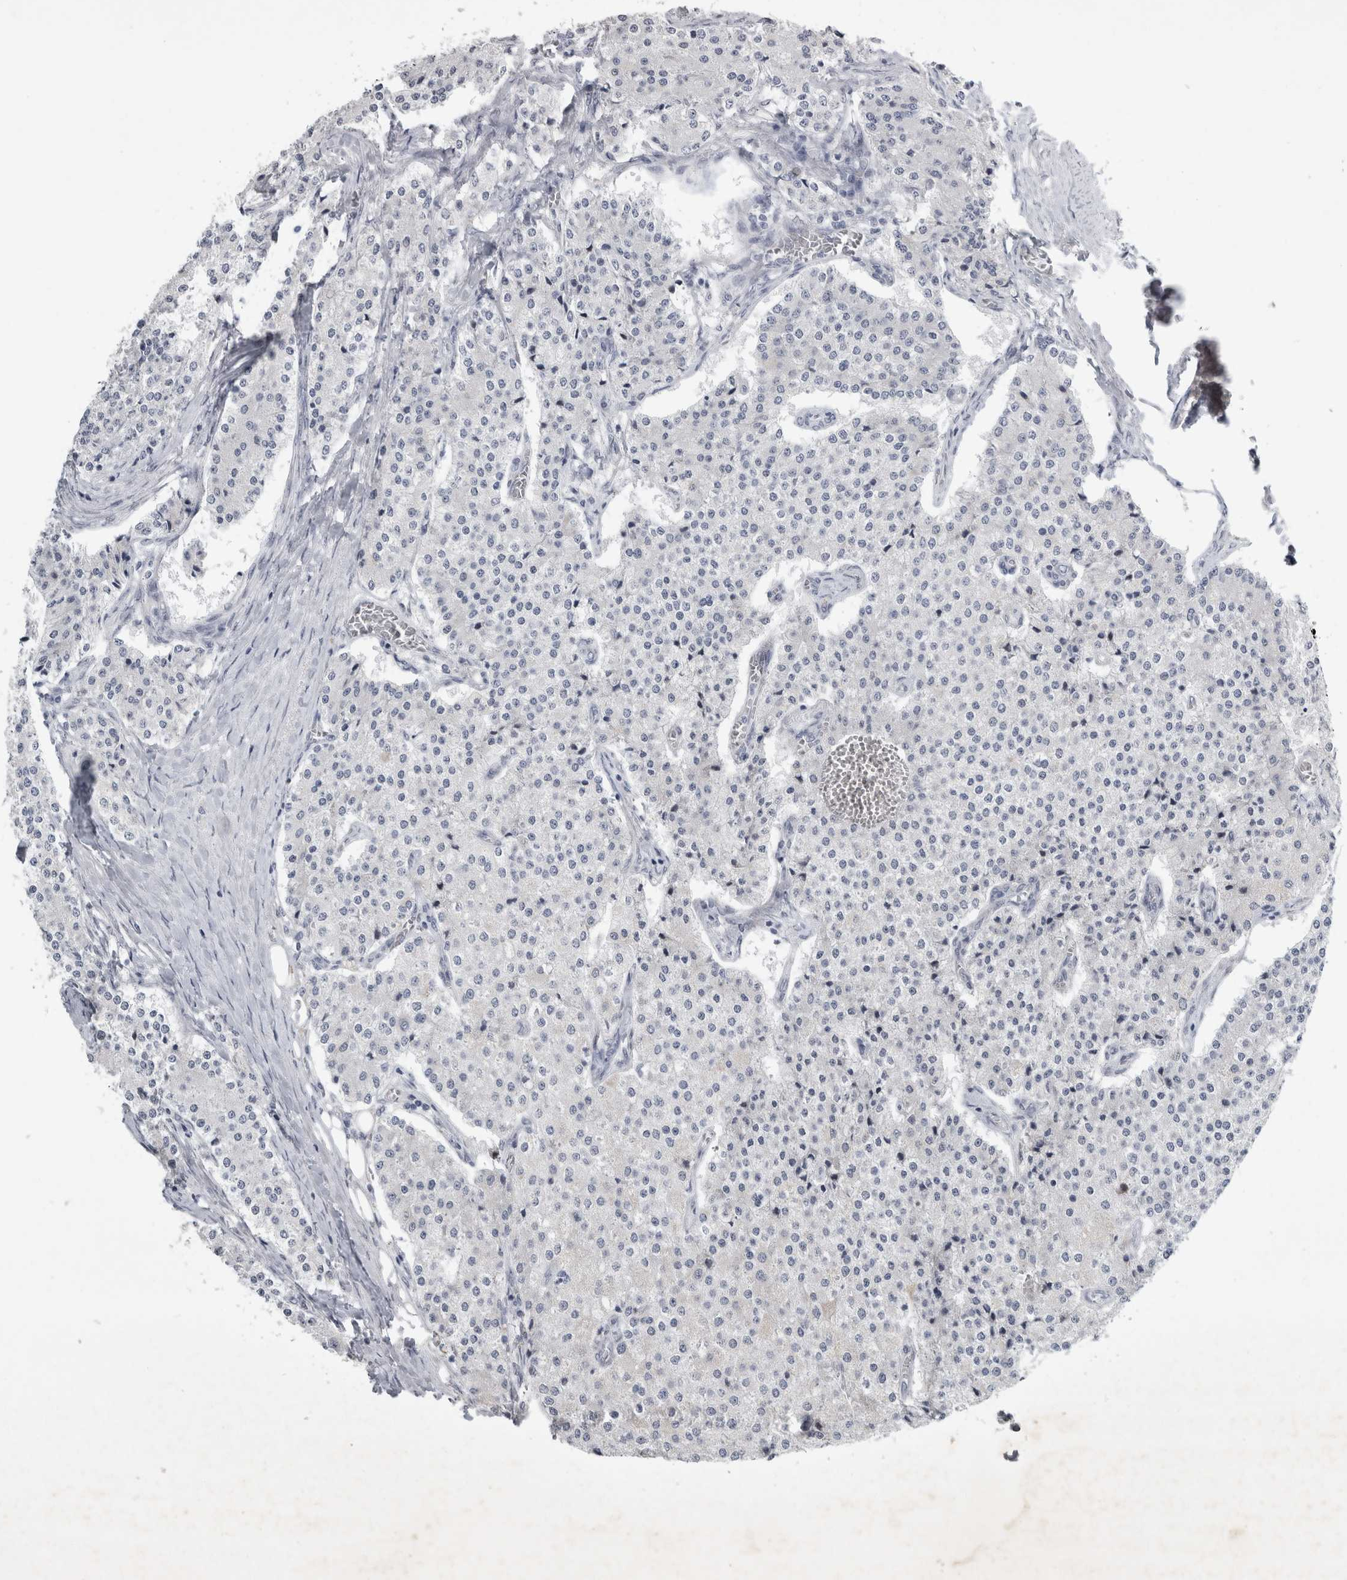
{"staining": {"intensity": "negative", "quantity": "none", "location": "none"}, "tissue": "carcinoid", "cell_type": "Tumor cells", "image_type": "cancer", "snomed": [{"axis": "morphology", "description": "Carcinoid, malignant, NOS"}, {"axis": "topography", "description": "Colon"}], "caption": "Carcinoid (malignant) was stained to show a protein in brown. There is no significant staining in tumor cells.", "gene": "FXYD7", "patient": {"sex": "female", "age": 52}}